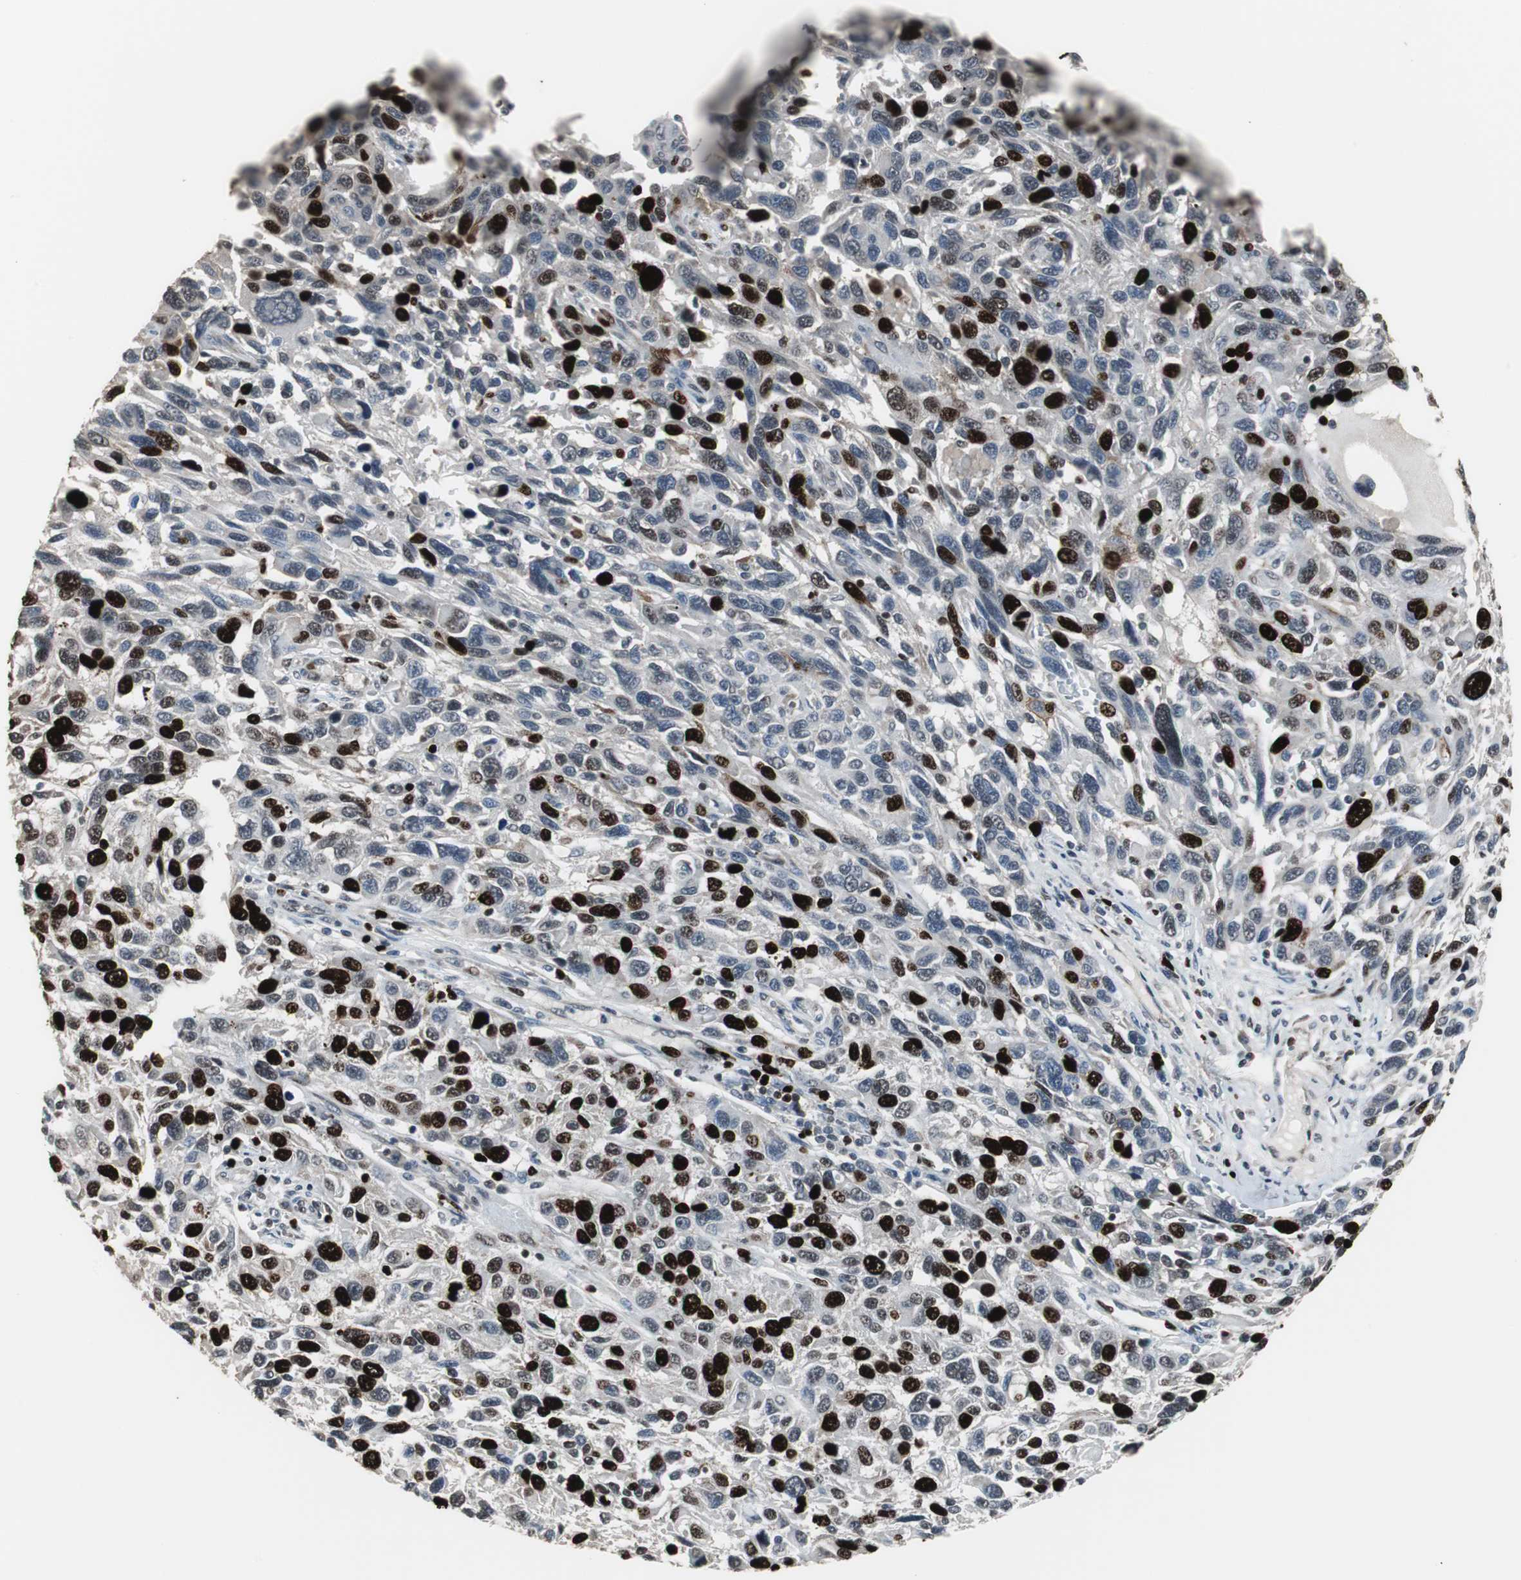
{"staining": {"intensity": "strong", "quantity": "25%-75%", "location": "nuclear"}, "tissue": "melanoma", "cell_type": "Tumor cells", "image_type": "cancer", "snomed": [{"axis": "morphology", "description": "Malignant melanoma, NOS"}, {"axis": "topography", "description": "Skin"}], "caption": "Protein staining of malignant melanoma tissue displays strong nuclear expression in about 25%-75% of tumor cells. Nuclei are stained in blue.", "gene": "TOP2A", "patient": {"sex": "male", "age": 53}}